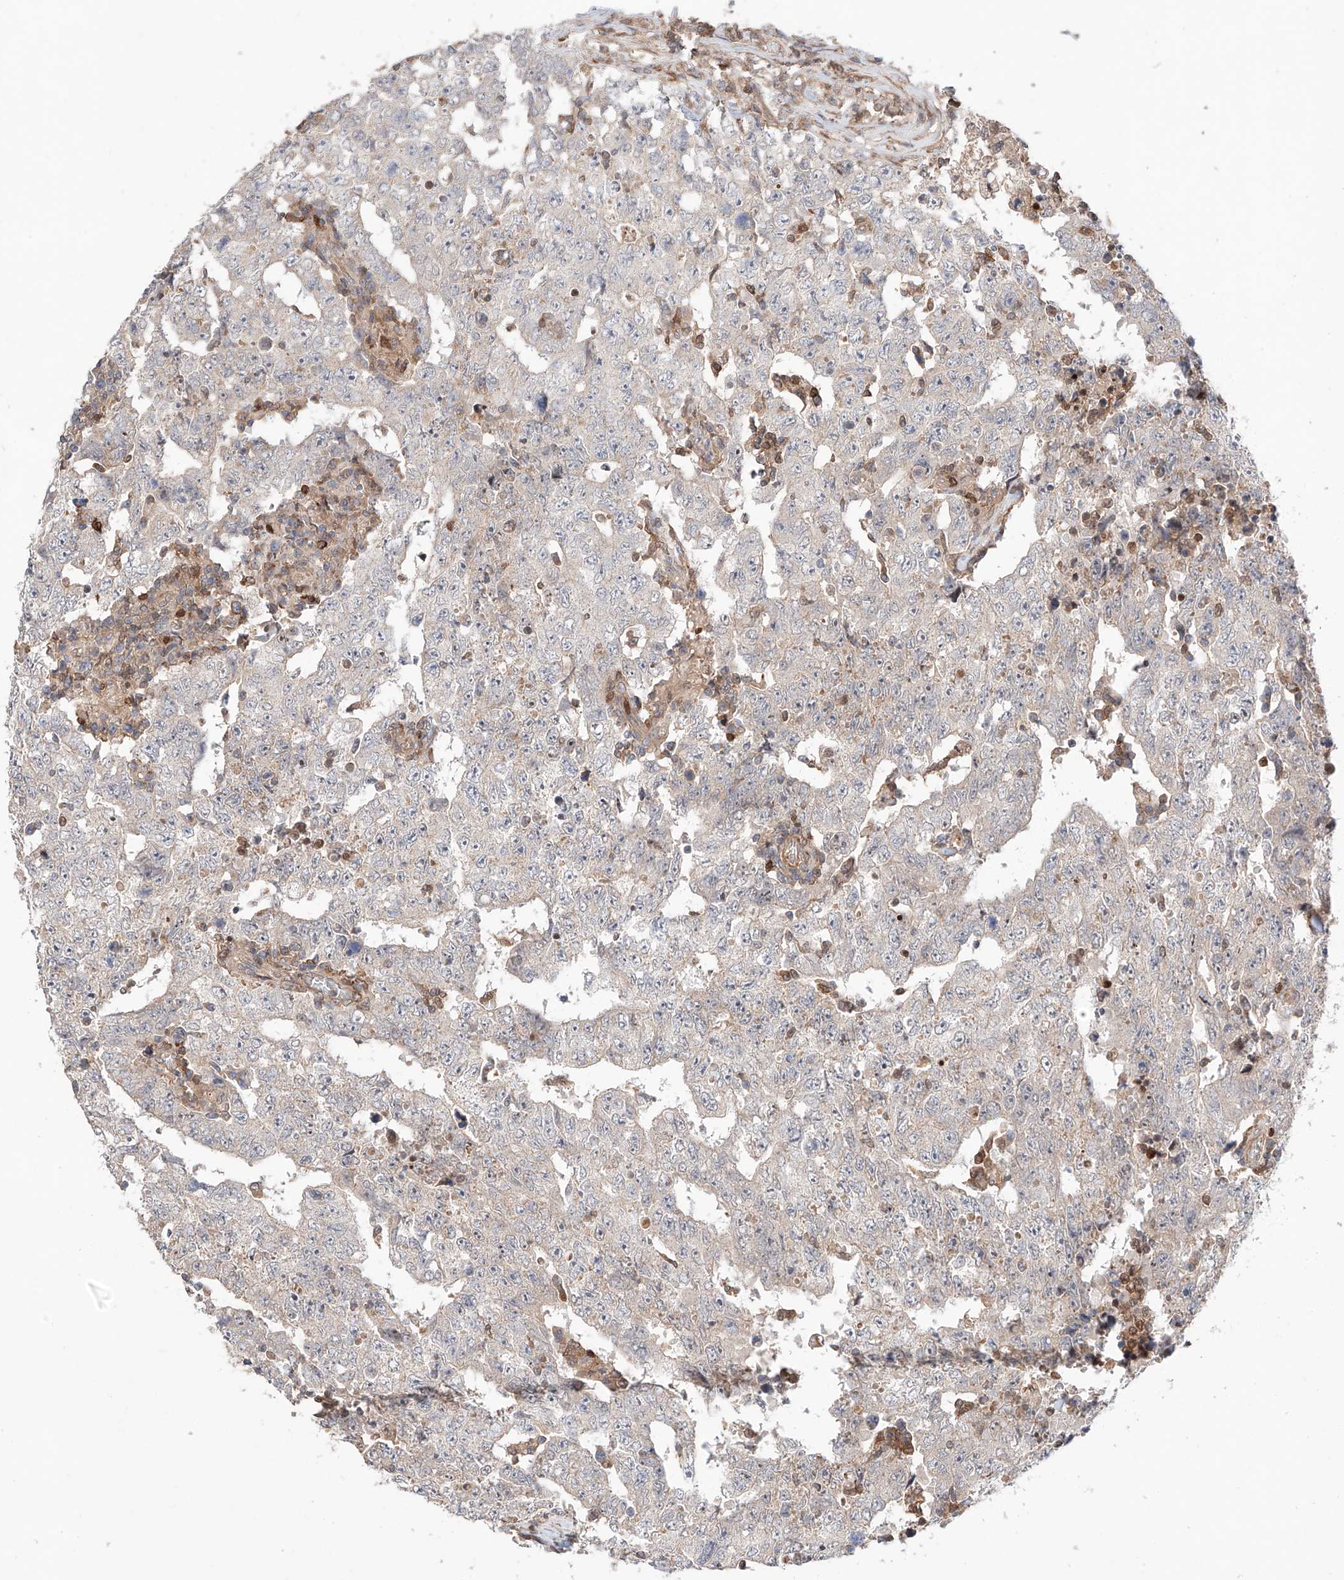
{"staining": {"intensity": "negative", "quantity": "none", "location": "none"}, "tissue": "testis cancer", "cell_type": "Tumor cells", "image_type": "cancer", "snomed": [{"axis": "morphology", "description": "Carcinoma, Embryonal, NOS"}, {"axis": "topography", "description": "Testis"}], "caption": "A histopathology image of embryonal carcinoma (testis) stained for a protein reveals no brown staining in tumor cells.", "gene": "IGSF22", "patient": {"sex": "male", "age": 26}}